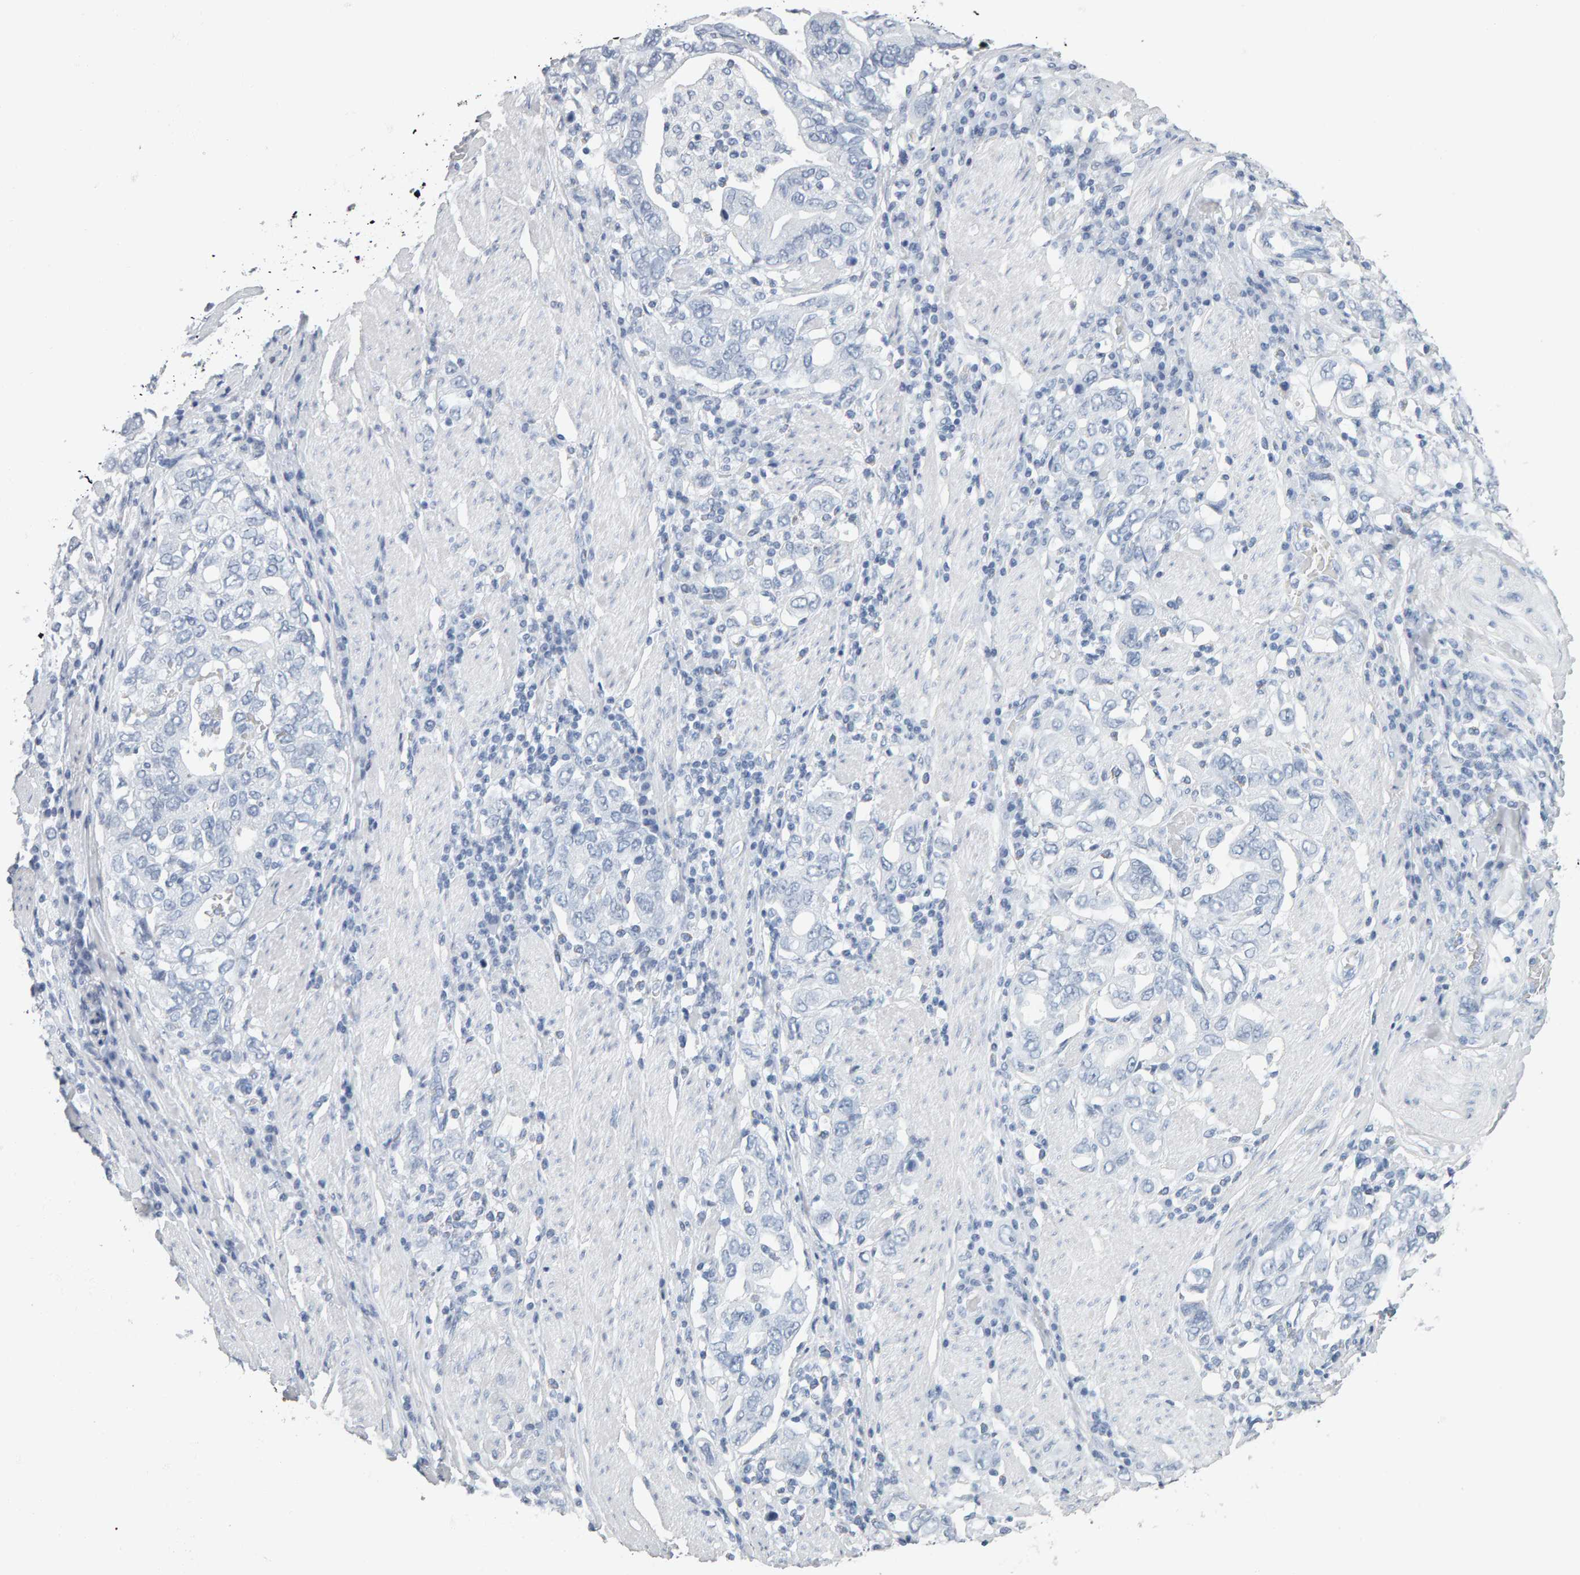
{"staining": {"intensity": "negative", "quantity": "none", "location": "none"}, "tissue": "stomach cancer", "cell_type": "Tumor cells", "image_type": "cancer", "snomed": [{"axis": "morphology", "description": "Adenocarcinoma, NOS"}, {"axis": "topography", "description": "Stomach, upper"}], "caption": "Immunohistochemical staining of human stomach cancer (adenocarcinoma) demonstrates no significant expression in tumor cells.", "gene": "SPACA3", "patient": {"sex": "male", "age": 62}}